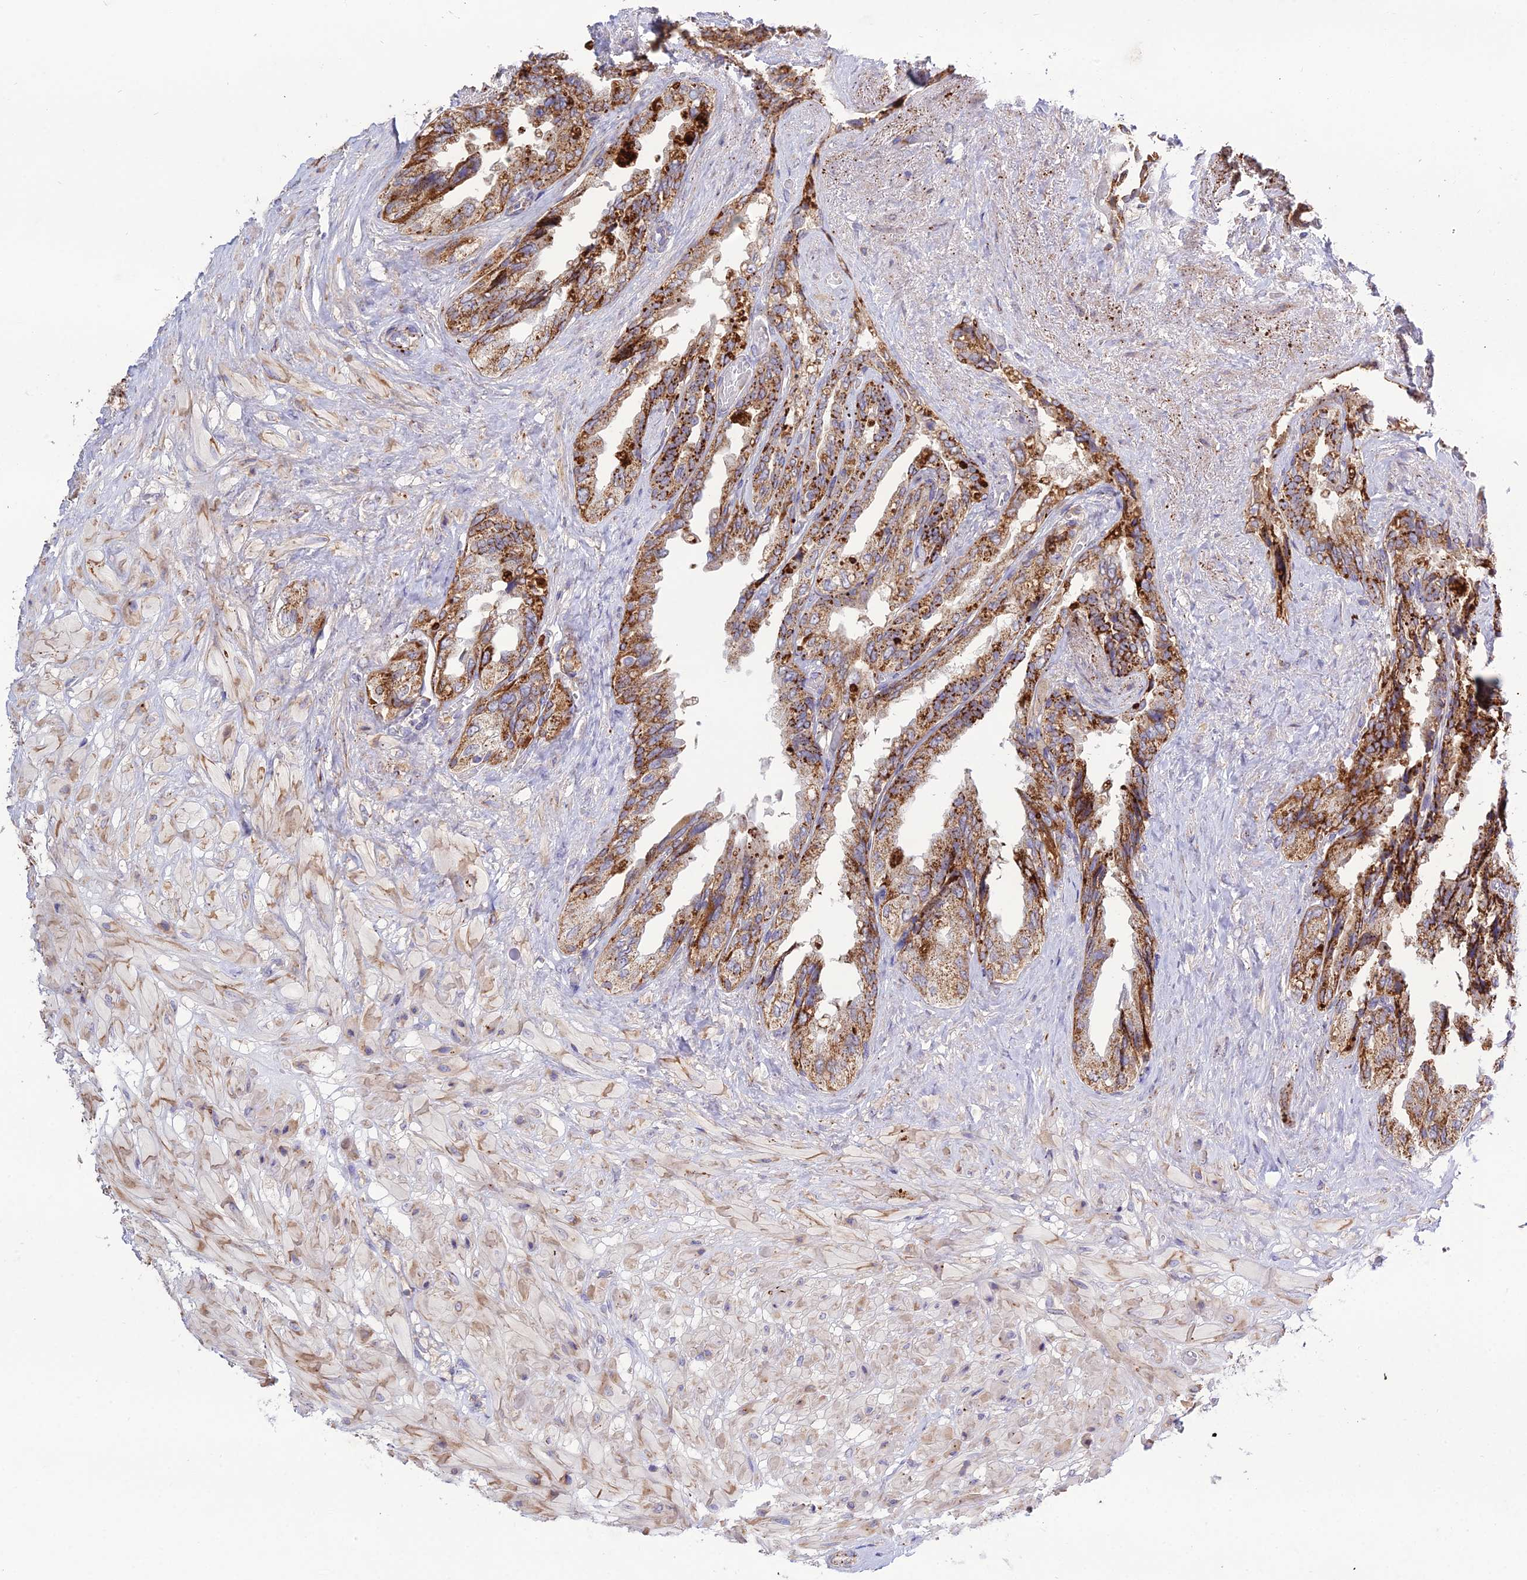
{"staining": {"intensity": "strong", "quantity": "25%-75%", "location": "cytoplasmic/membranous"}, "tissue": "seminal vesicle", "cell_type": "Glandular cells", "image_type": "normal", "snomed": [{"axis": "morphology", "description": "Normal tissue, NOS"}, {"axis": "topography", "description": "Seminal veicle"}, {"axis": "topography", "description": "Peripheral nerve tissue"}], "caption": "Seminal vesicle stained with DAB (3,3'-diaminobenzidine) IHC shows high levels of strong cytoplasmic/membranous expression in about 25%-75% of glandular cells. (IHC, brightfield microscopy, high magnification).", "gene": "EID2", "patient": {"sex": "male", "age": 60}}